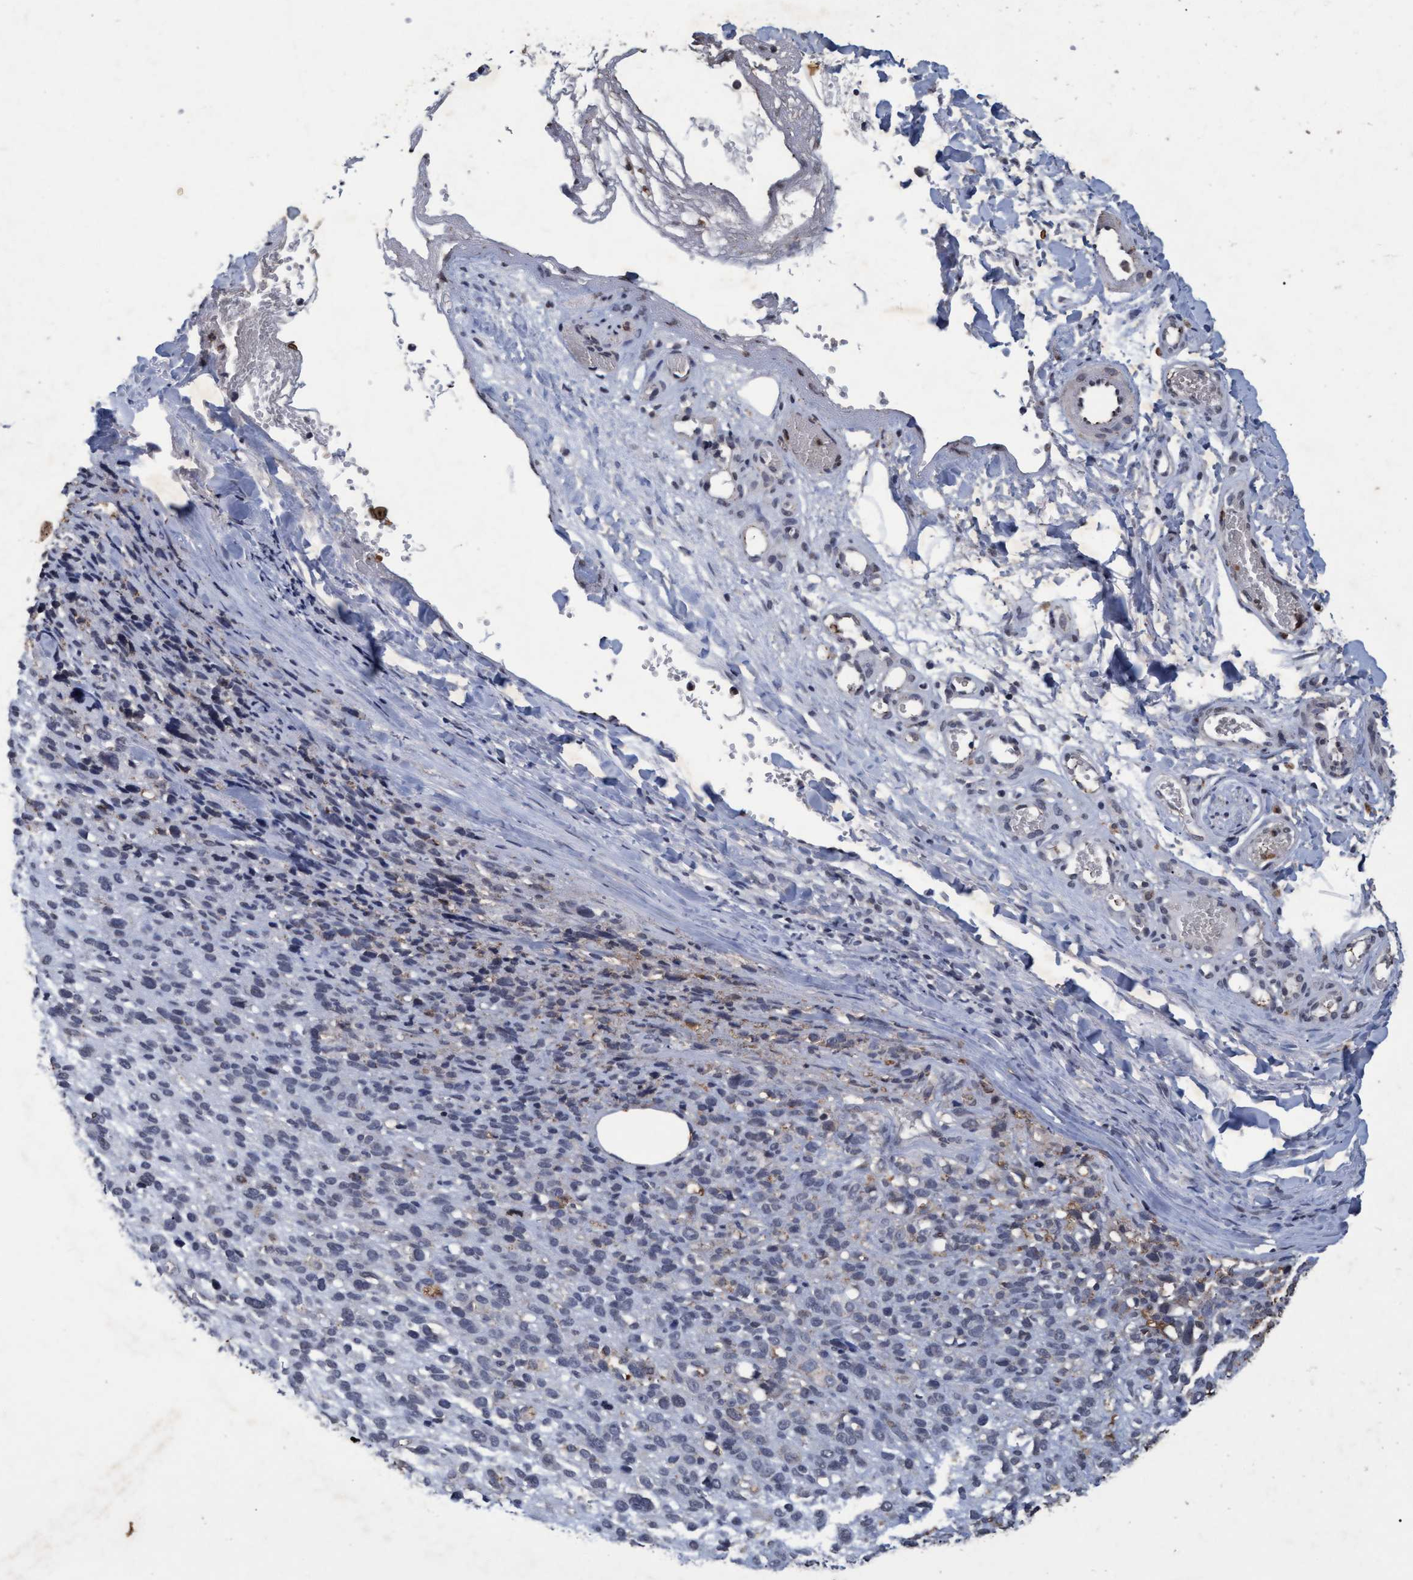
{"staining": {"intensity": "negative", "quantity": "none", "location": "none"}, "tissue": "melanoma", "cell_type": "Tumor cells", "image_type": "cancer", "snomed": [{"axis": "morphology", "description": "Malignant melanoma, NOS"}, {"axis": "topography", "description": "Skin"}], "caption": "Tumor cells show no significant expression in melanoma.", "gene": "GALC", "patient": {"sex": "female", "age": 55}}